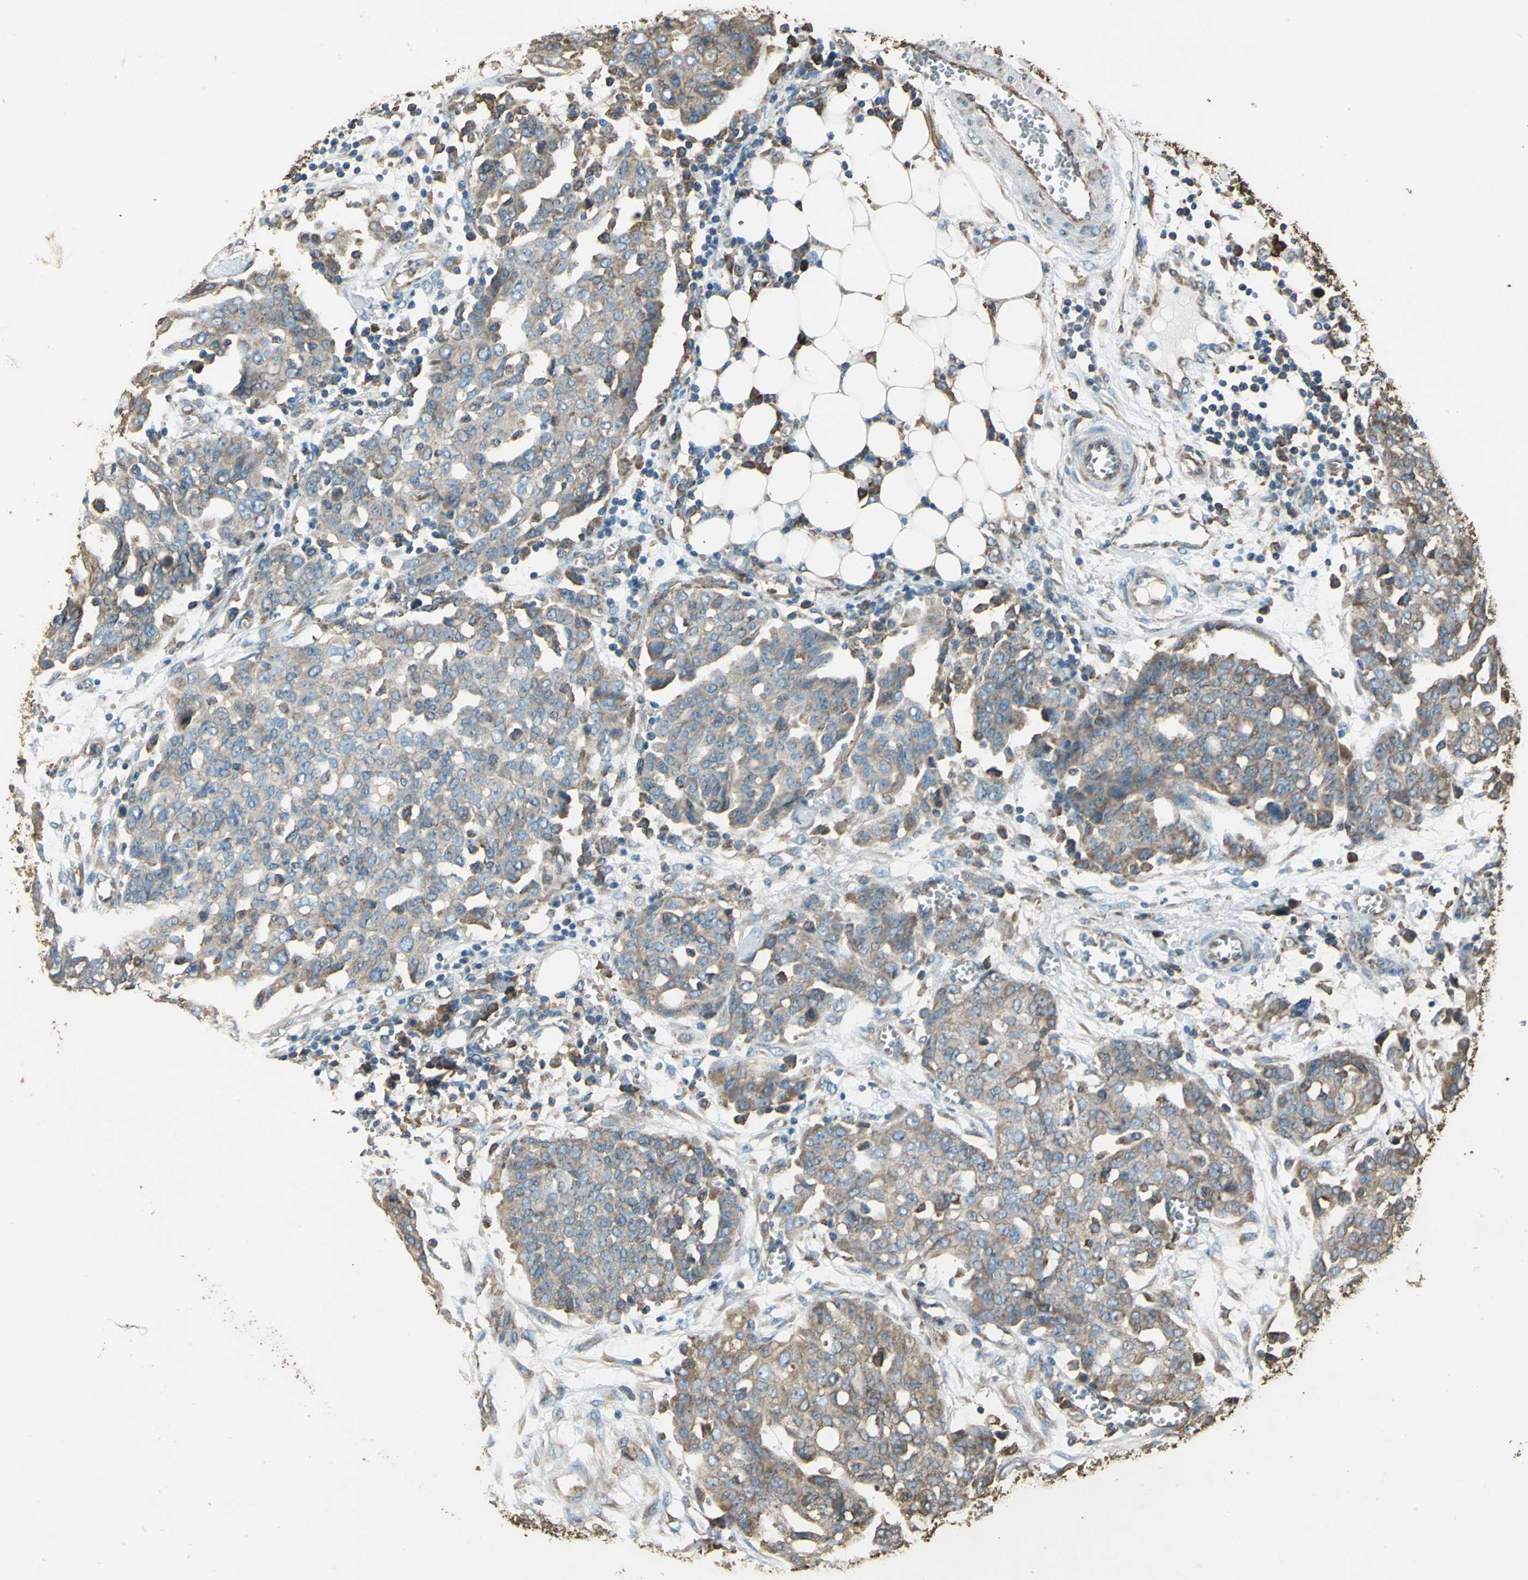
{"staining": {"intensity": "moderate", "quantity": ">75%", "location": "cytoplasmic/membranous"}, "tissue": "ovarian cancer", "cell_type": "Tumor cells", "image_type": "cancer", "snomed": [{"axis": "morphology", "description": "Cystadenocarcinoma, serous, NOS"}, {"axis": "topography", "description": "Soft tissue"}, {"axis": "topography", "description": "Ovary"}], "caption": "Ovarian serous cystadenocarcinoma stained with immunohistochemistry exhibits moderate cytoplasmic/membranous expression in about >75% of tumor cells.", "gene": "GPANK1", "patient": {"sex": "female", "age": 57}}